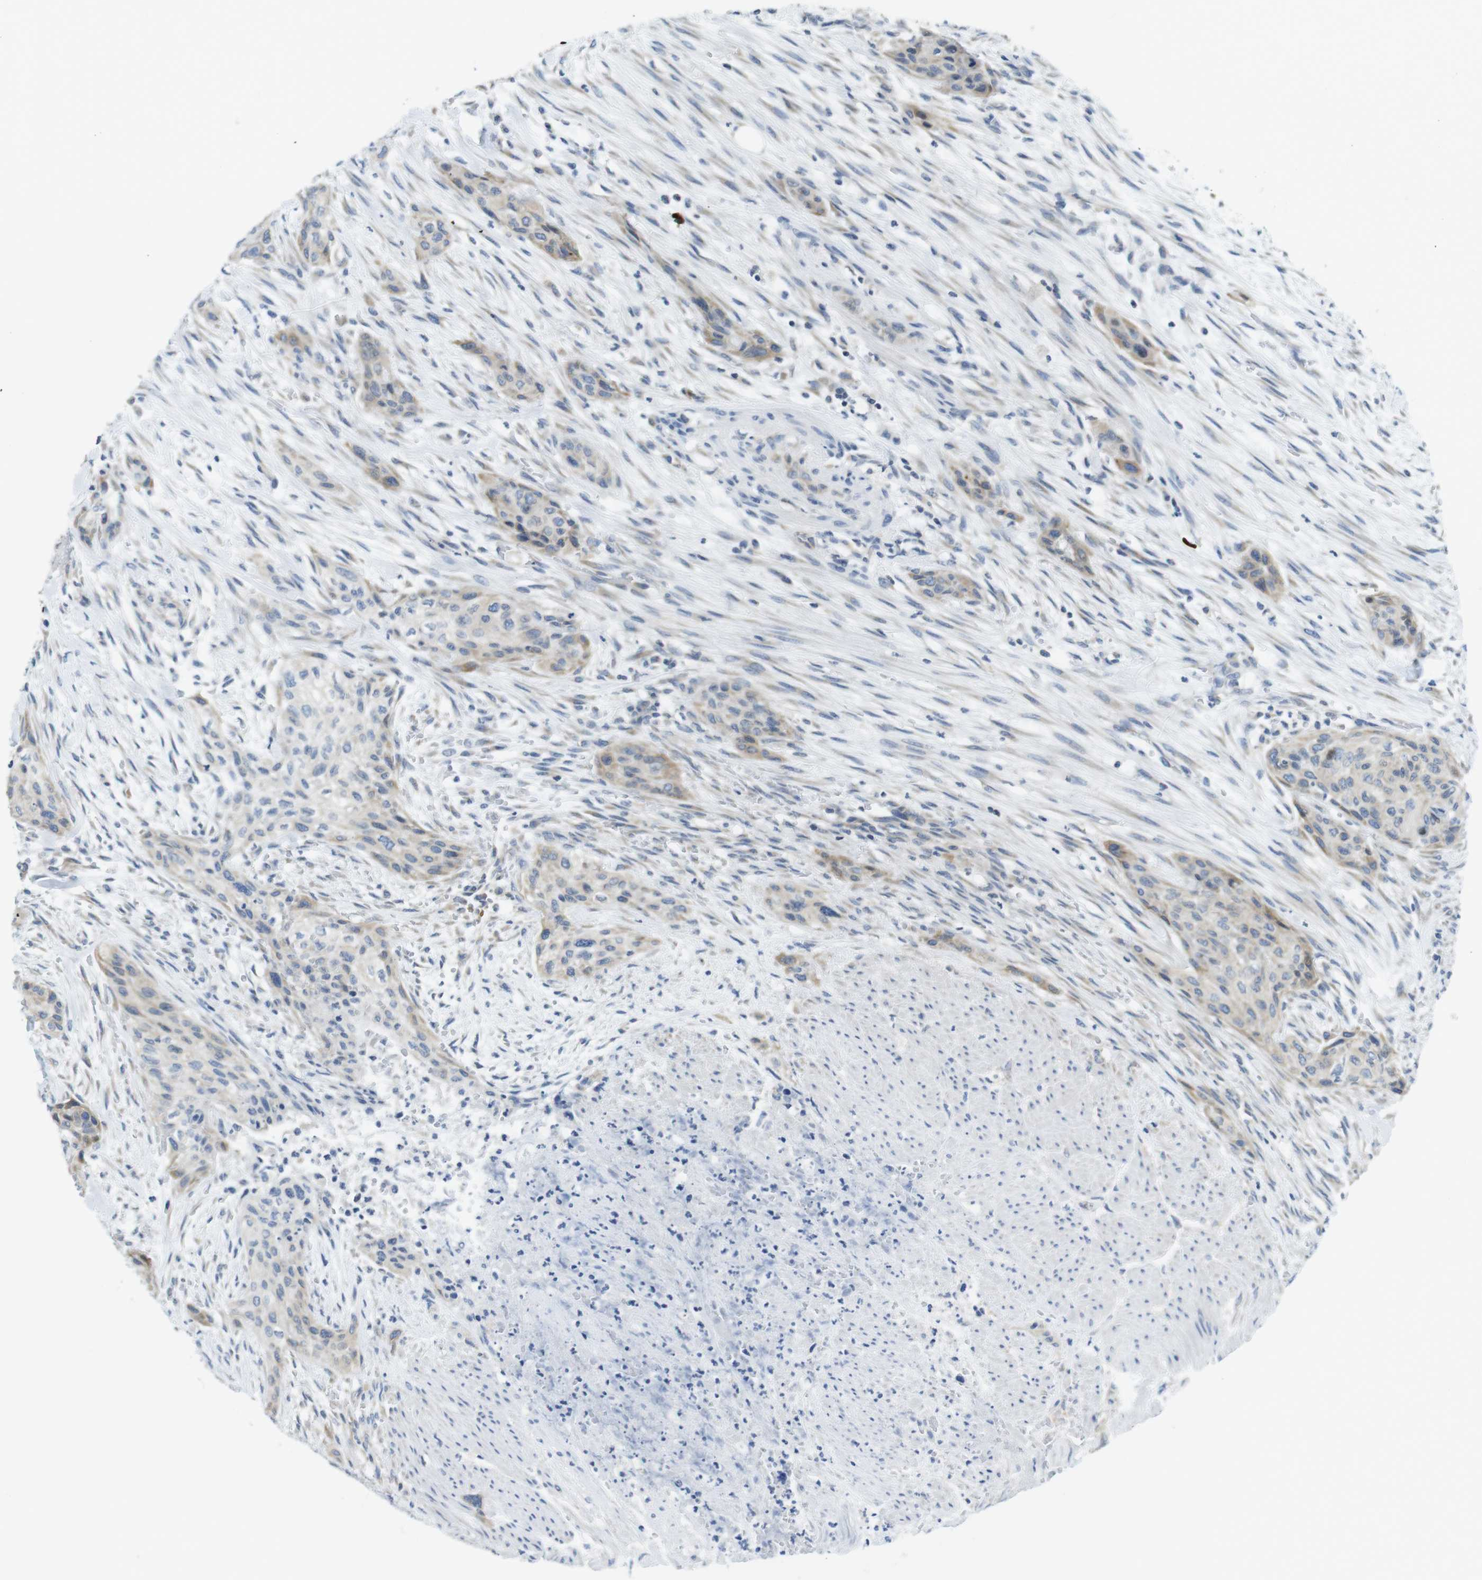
{"staining": {"intensity": "weak", "quantity": ">75%", "location": "cytoplasmic/membranous"}, "tissue": "urothelial cancer", "cell_type": "Tumor cells", "image_type": "cancer", "snomed": [{"axis": "morphology", "description": "Urothelial carcinoma, High grade"}, {"axis": "topography", "description": "Urinary bladder"}], "caption": "Brown immunohistochemical staining in urothelial cancer shows weak cytoplasmic/membranous expression in about >75% of tumor cells.", "gene": "CLPTM1L", "patient": {"sex": "male", "age": 35}}